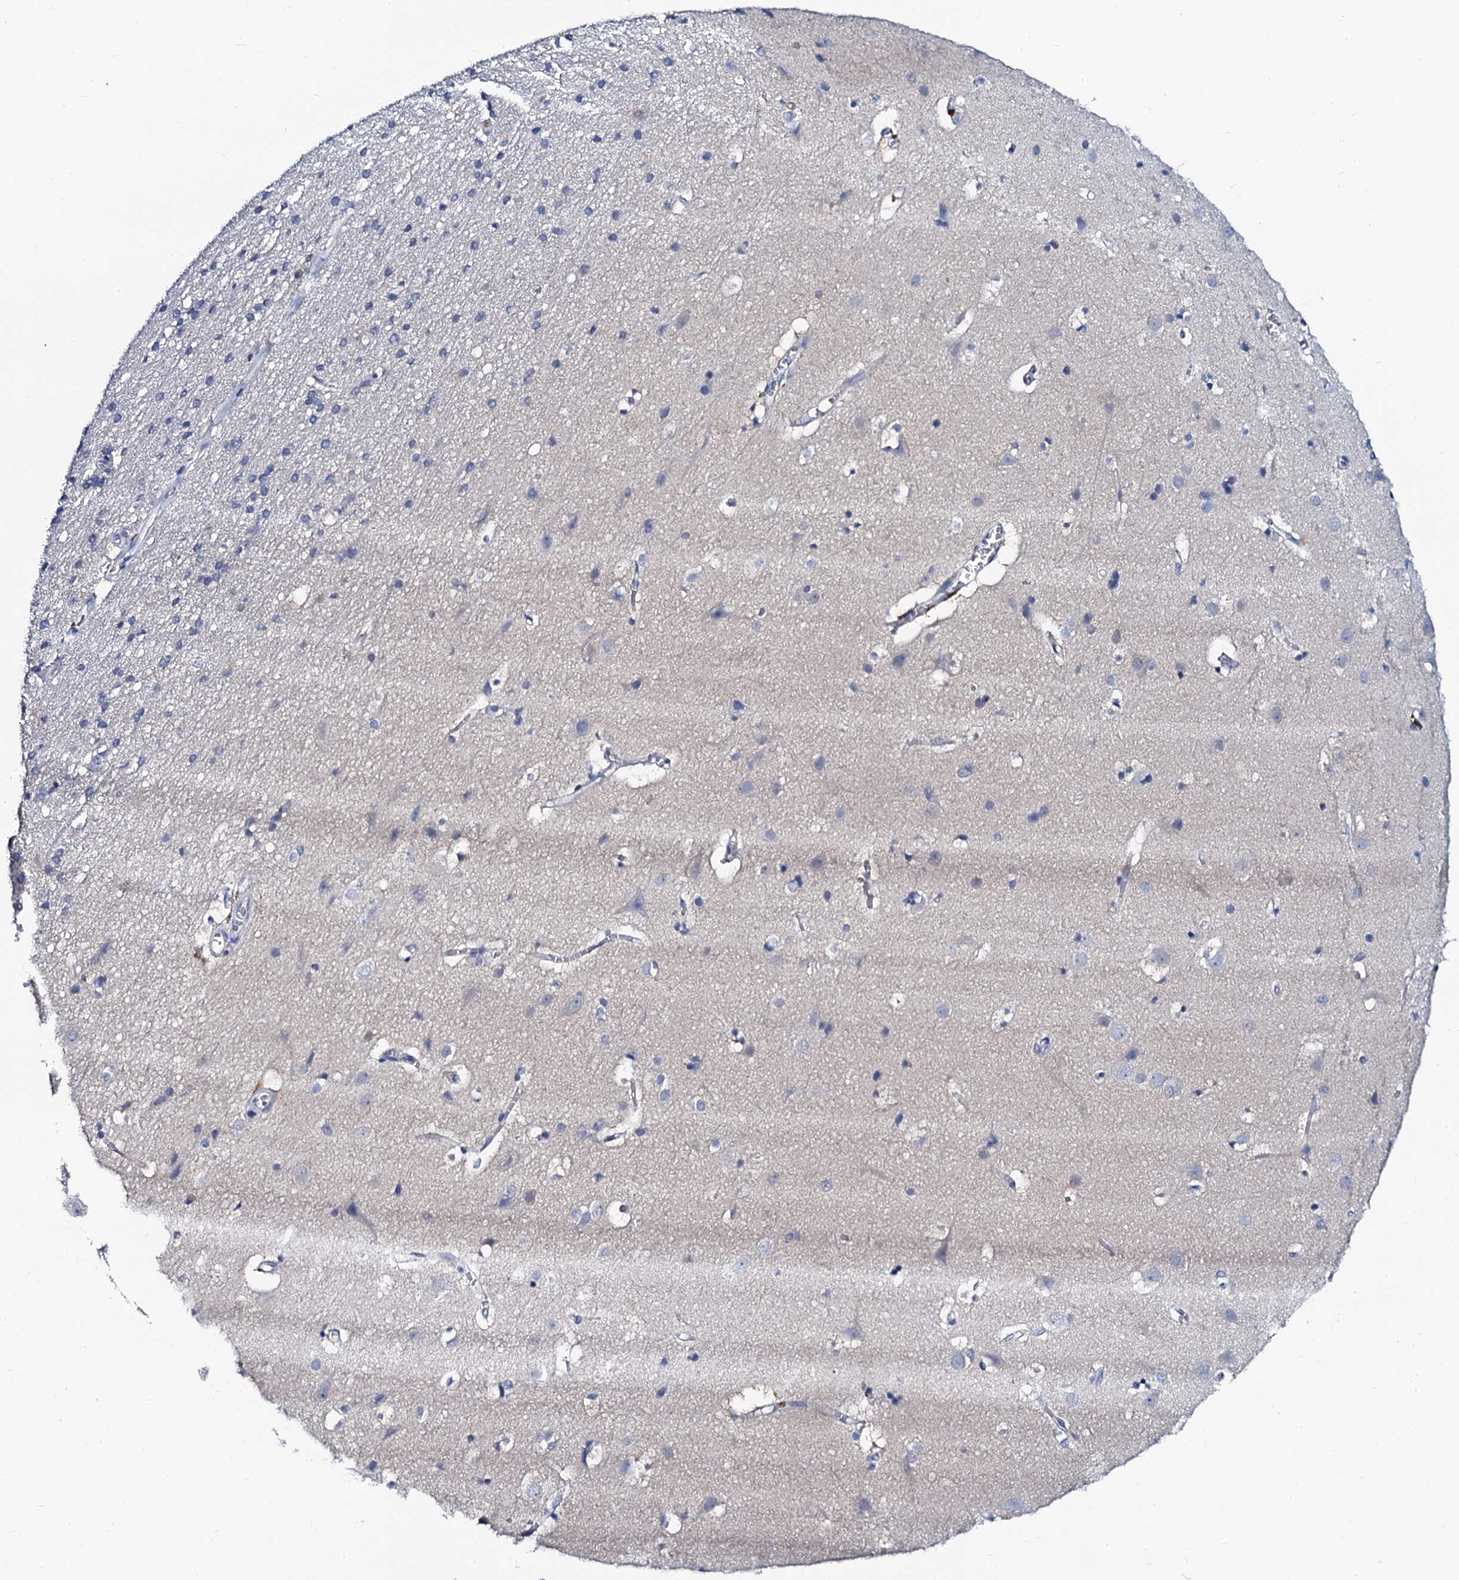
{"staining": {"intensity": "negative", "quantity": "none", "location": "none"}, "tissue": "cerebral cortex", "cell_type": "Endothelial cells", "image_type": "normal", "snomed": [{"axis": "morphology", "description": "Normal tissue, NOS"}, {"axis": "topography", "description": "Cerebral cortex"}], "caption": "Photomicrograph shows no protein expression in endothelial cells of benign cerebral cortex. (Immunohistochemistry (ihc), brightfield microscopy, high magnification).", "gene": "OTOL1", "patient": {"sex": "male", "age": 54}}